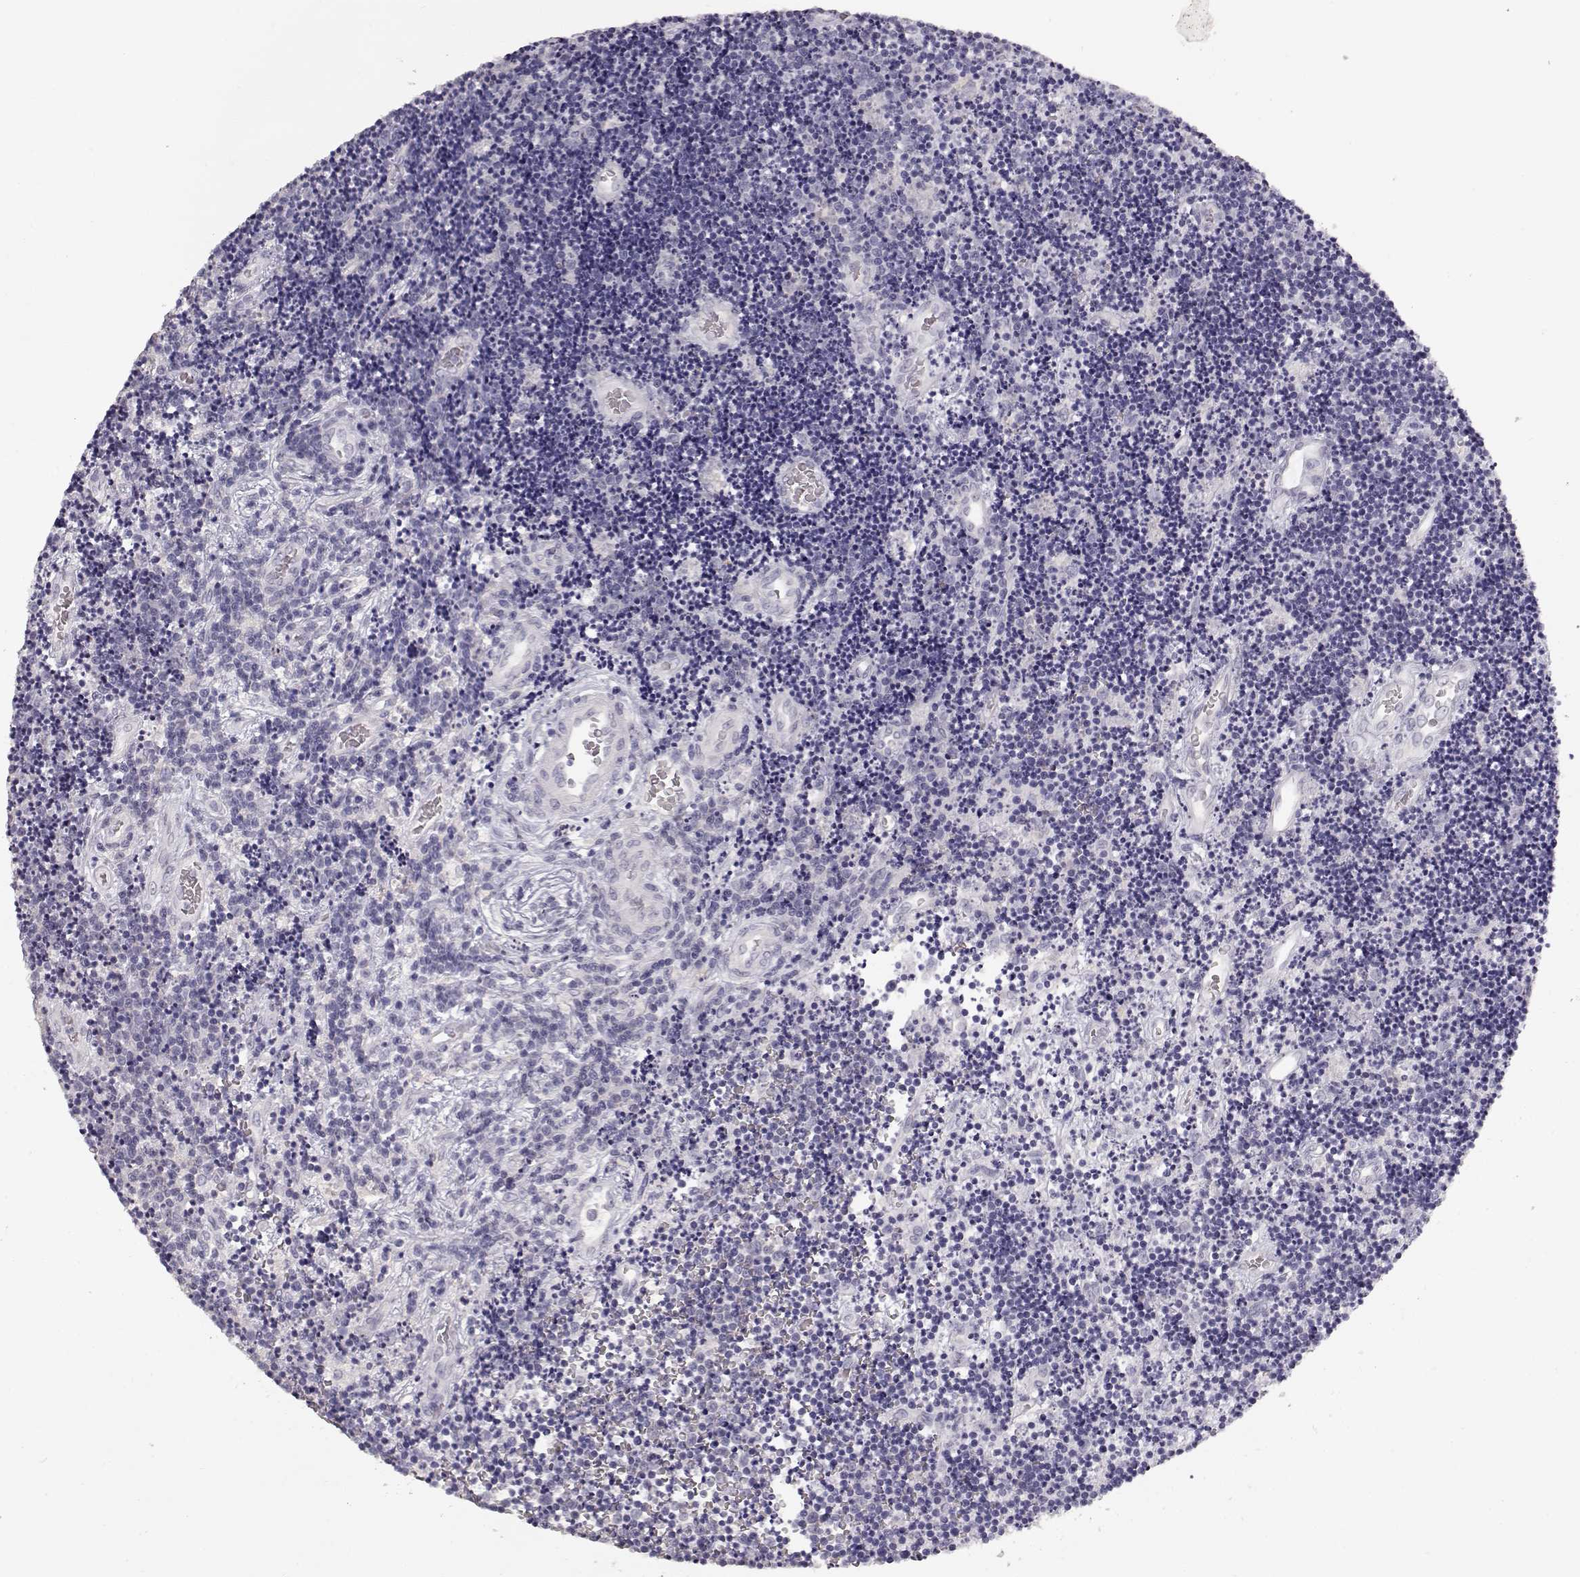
{"staining": {"intensity": "negative", "quantity": "none", "location": "none"}, "tissue": "lymphoma", "cell_type": "Tumor cells", "image_type": "cancer", "snomed": [{"axis": "morphology", "description": "Malignant lymphoma, non-Hodgkin's type, Low grade"}, {"axis": "topography", "description": "Brain"}], "caption": "Immunohistochemistry (IHC) of human low-grade malignant lymphoma, non-Hodgkin's type demonstrates no staining in tumor cells.", "gene": "TPH2", "patient": {"sex": "female", "age": 66}}